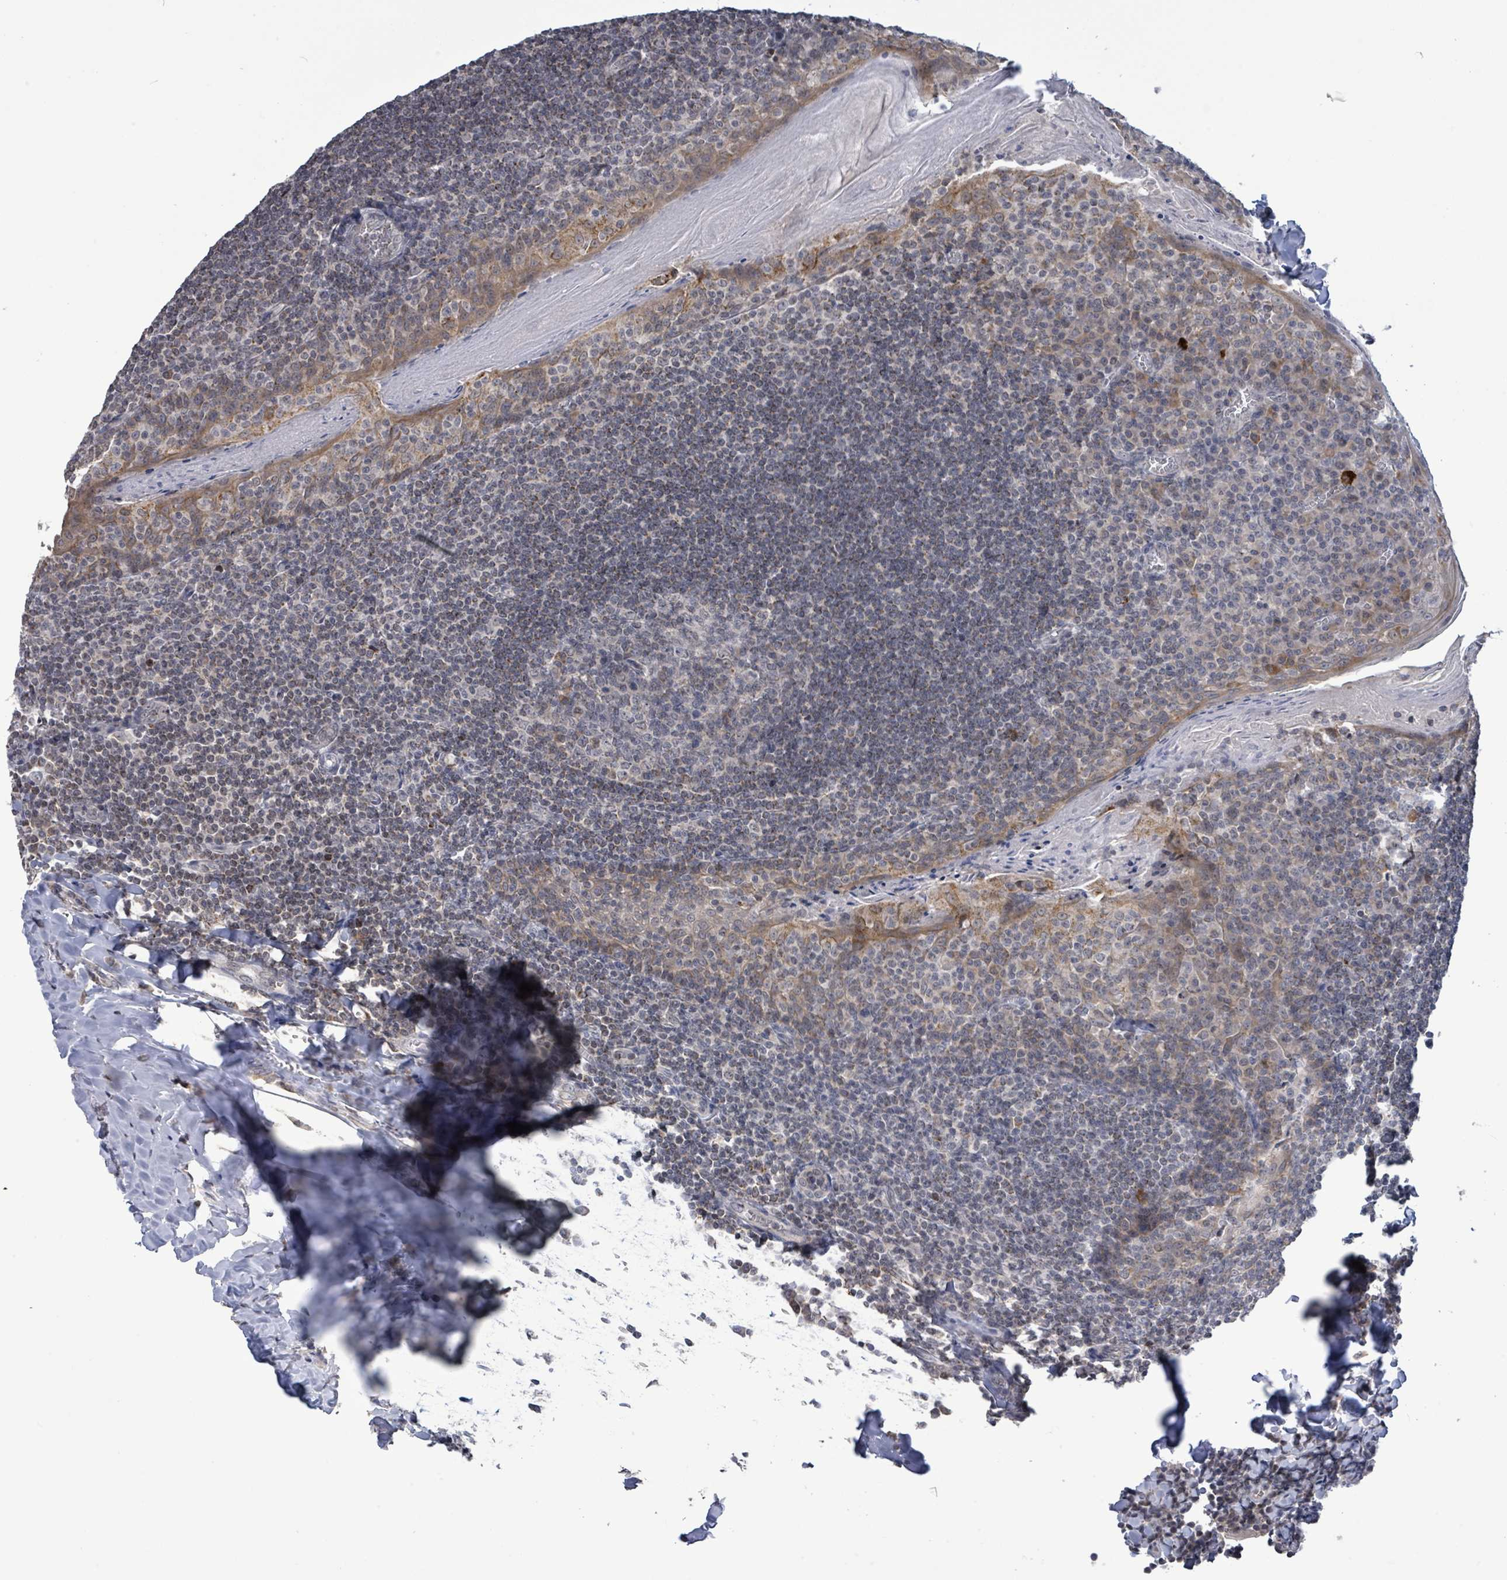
{"staining": {"intensity": "negative", "quantity": "none", "location": "none"}, "tissue": "tonsil", "cell_type": "Germinal center cells", "image_type": "normal", "snomed": [{"axis": "morphology", "description": "Normal tissue, NOS"}, {"axis": "topography", "description": "Tonsil"}], "caption": "An immunohistochemistry image of unremarkable tonsil is shown. There is no staining in germinal center cells of tonsil. Brightfield microscopy of immunohistochemistry (IHC) stained with DAB (3,3'-diaminobenzidine) (brown) and hematoxylin (blue), captured at high magnification.", "gene": "COQ10B", "patient": {"sex": "male", "age": 27}}